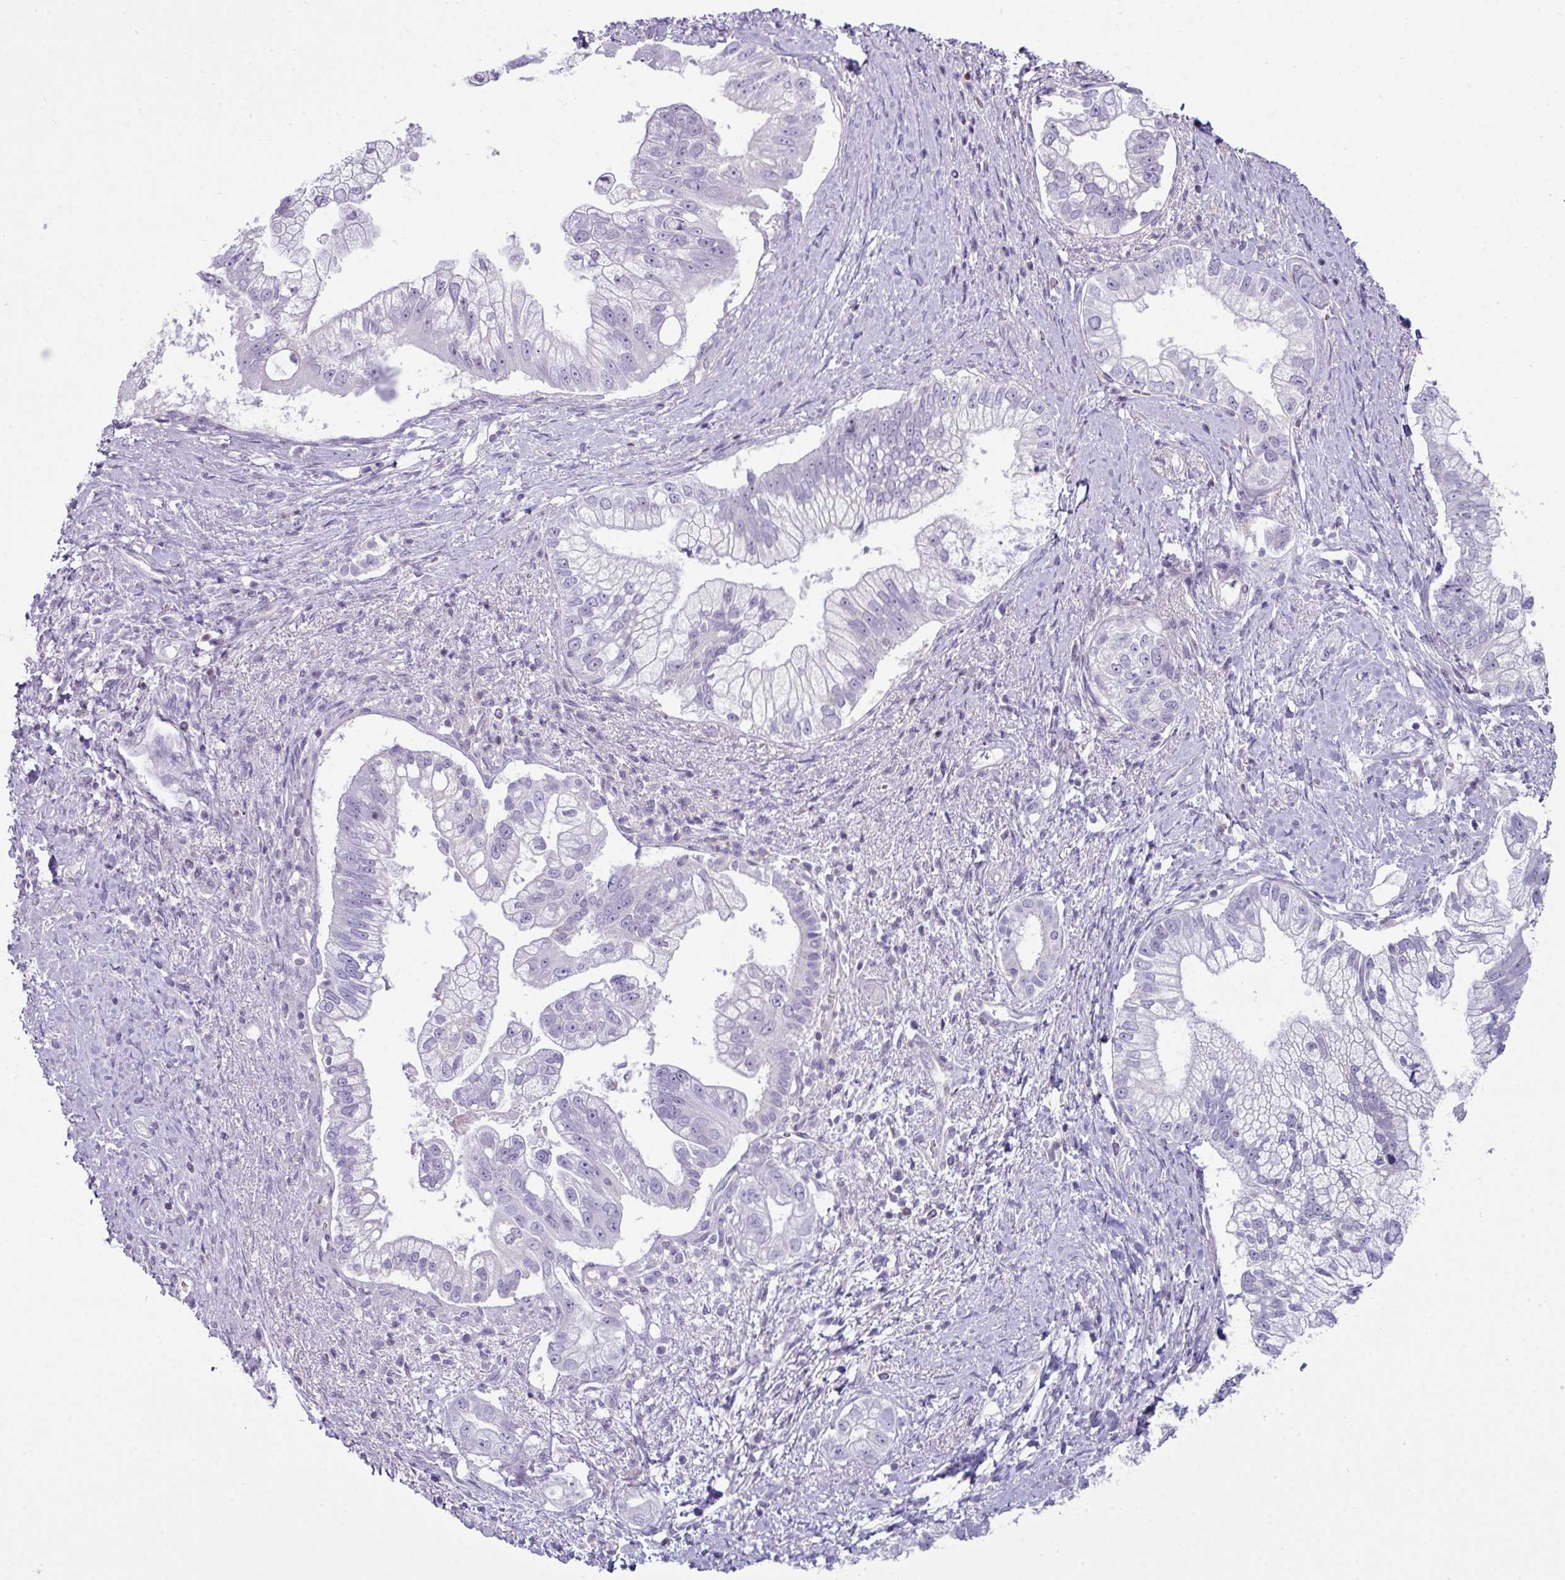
{"staining": {"intensity": "negative", "quantity": "none", "location": "none"}, "tissue": "pancreatic cancer", "cell_type": "Tumor cells", "image_type": "cancer", "snomed": [{"axis": "morphology", "description": "Adenocarcinoma, NOS"}, {"axis": "topography", "description": "Pancreas"}], "caption": "Pancreatic cancer (adenocarcinoma) was stained to show a protein in brown. There is no significant staining in tumor cells. (DAB immunohistochemistry (IHC) with hematoxylin counter stain).", "gene": "STAT5A", "patient": {"sex": "male", "age": 70}}